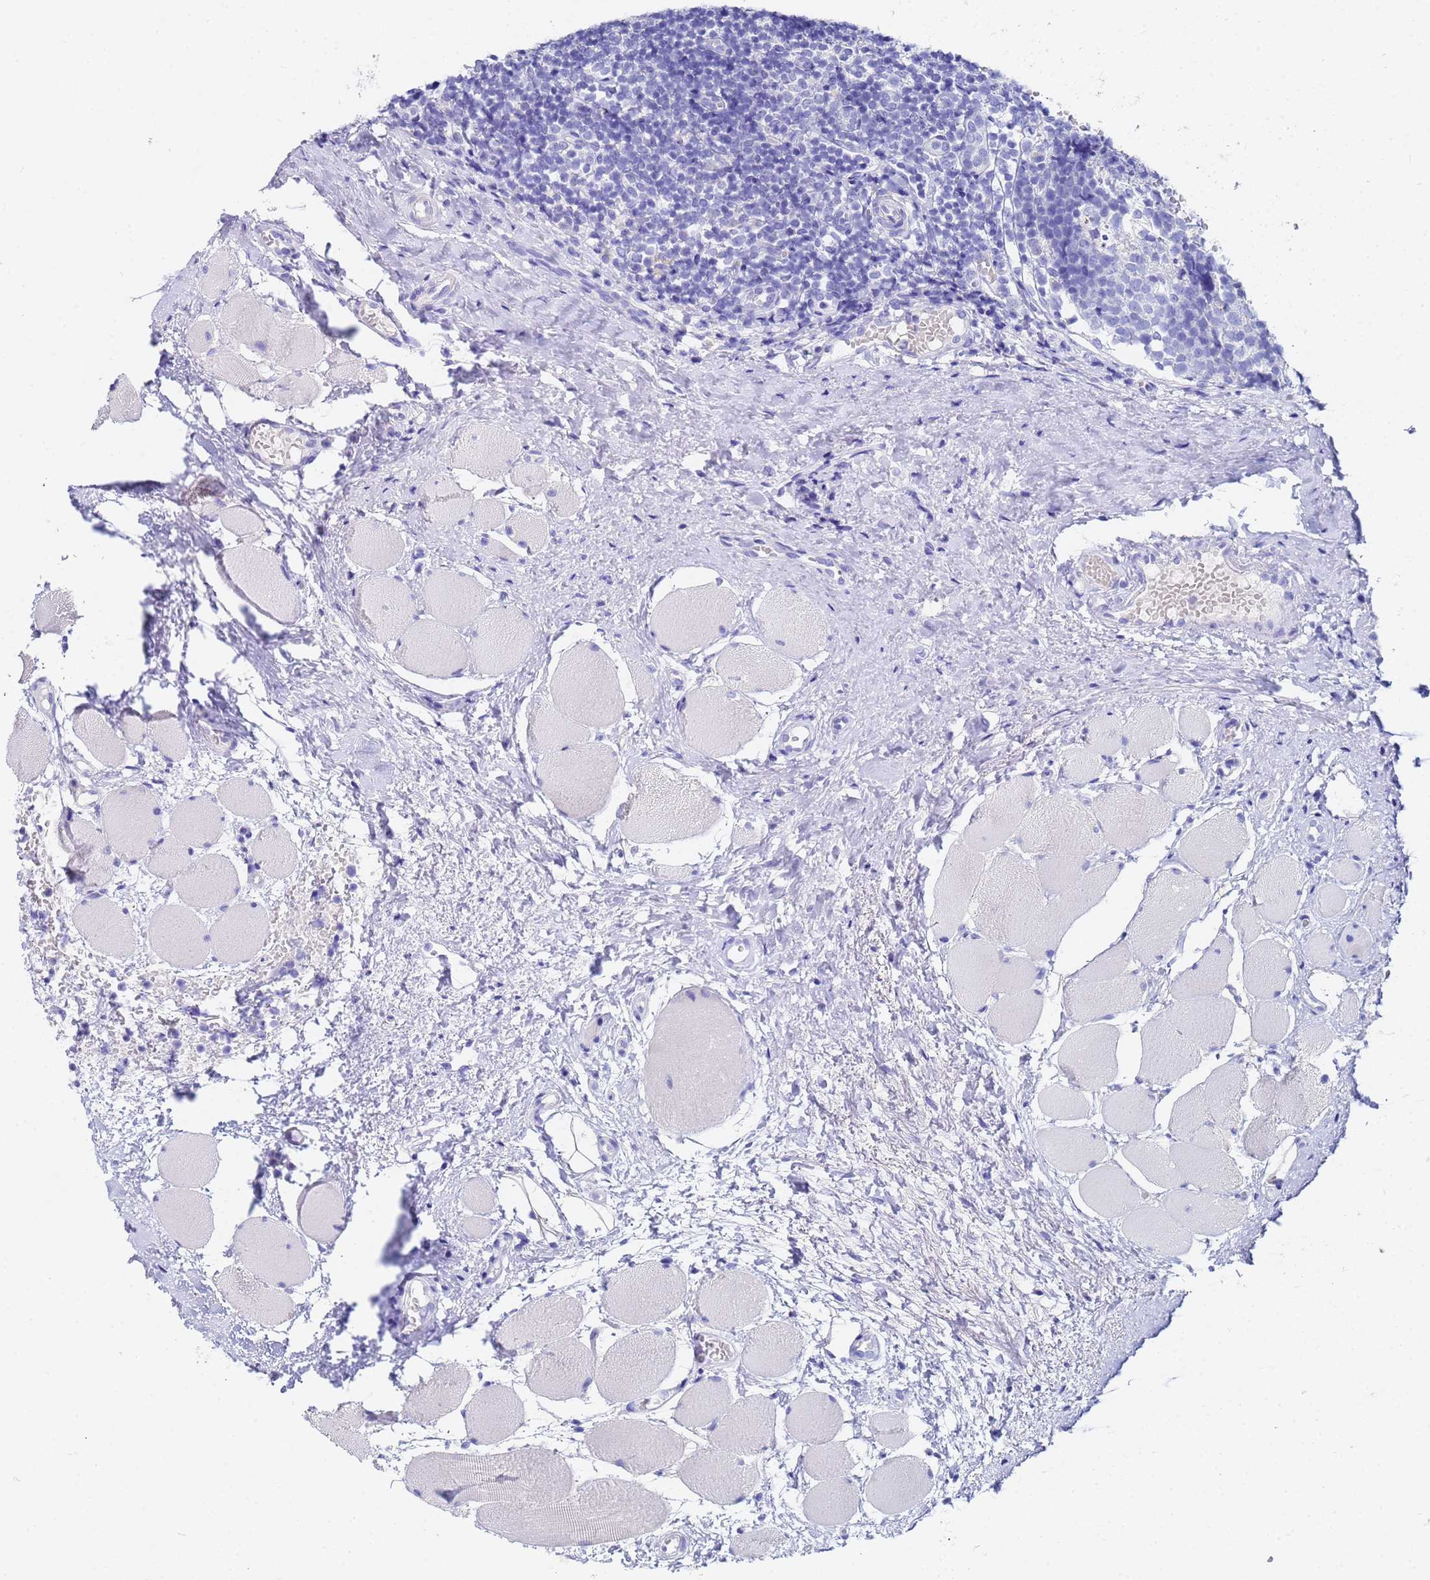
{"staining": {"intensity": "negative", "quantity": "none", "location": "none"}, "tissue": "tonsil", "cell_type": "Germinal center cells", "image_type": "normal", "snomed": [{"axis": "morphology", "description": "Normal tissue, NOS"}, {"axis": "topography", "description": "Tonsil"}], "caption": "This is an immunohistochemistry histopathology image of unremarkable tonsil. There is no positivity in germinal center cells.", "gene": "C2orf72", "patient": {"sex": "female", "age": 19}}